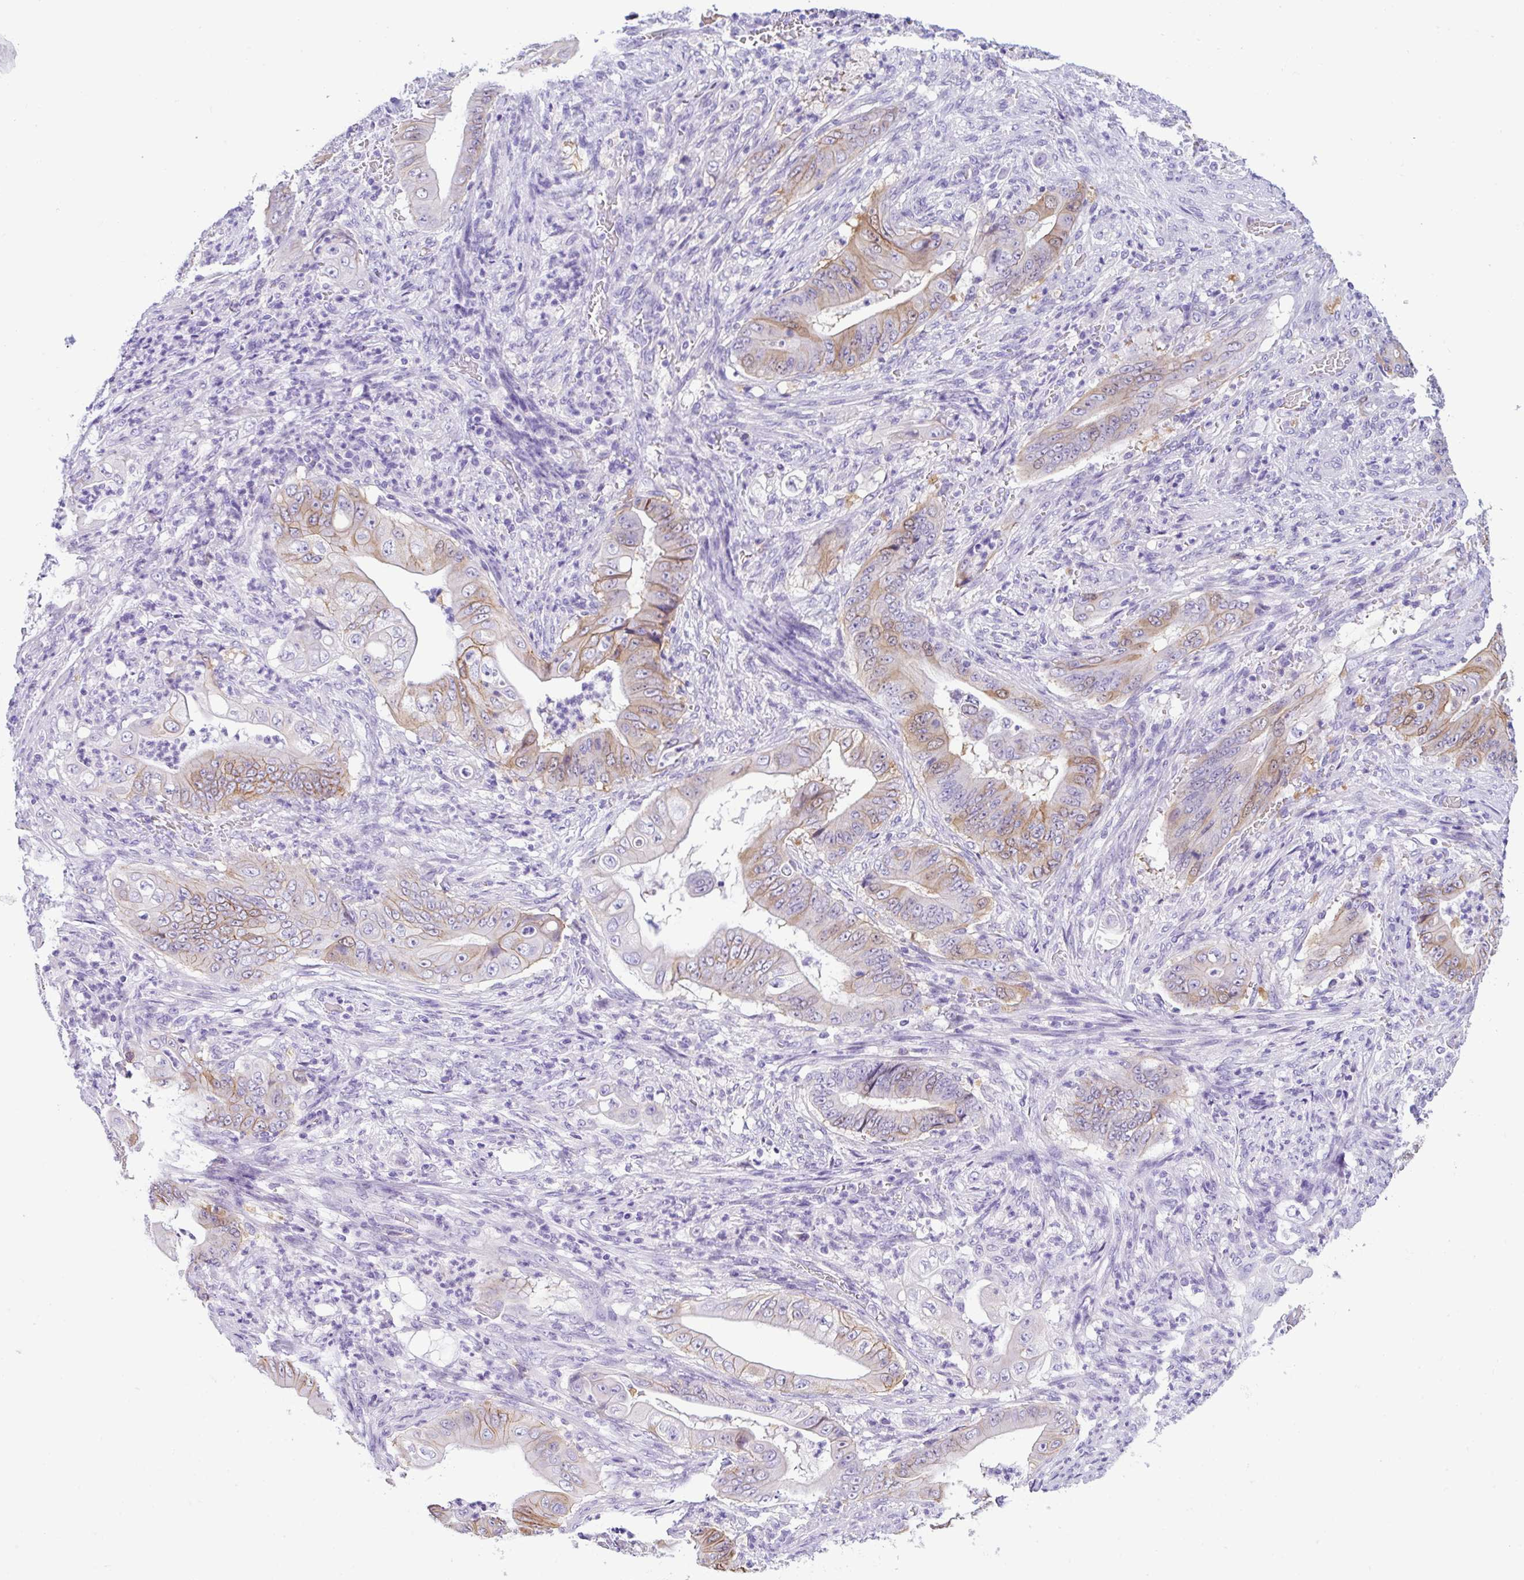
{"staining": {"intensity": "moderate", "quantity": "<25%", "location": "cytoplasmic/membranous"}, "tissue": "stomach cancer", "cell_type": "Tumor cells", "image_type": "cancer", "snomed": [{"axis": "morphology", "description": "Adenocarcinoma, NOS"}, {"axis": "topography", "description": "Stomach"}], "caption": "Immunohistochemistry of human stomach adenocarcinoma shows low levels of moderate cytoplasmic/membranous positivity in approximately <25% of tumor cells.", "gene": "RRM2", "patient": {"sex": "female", "age": 73}}